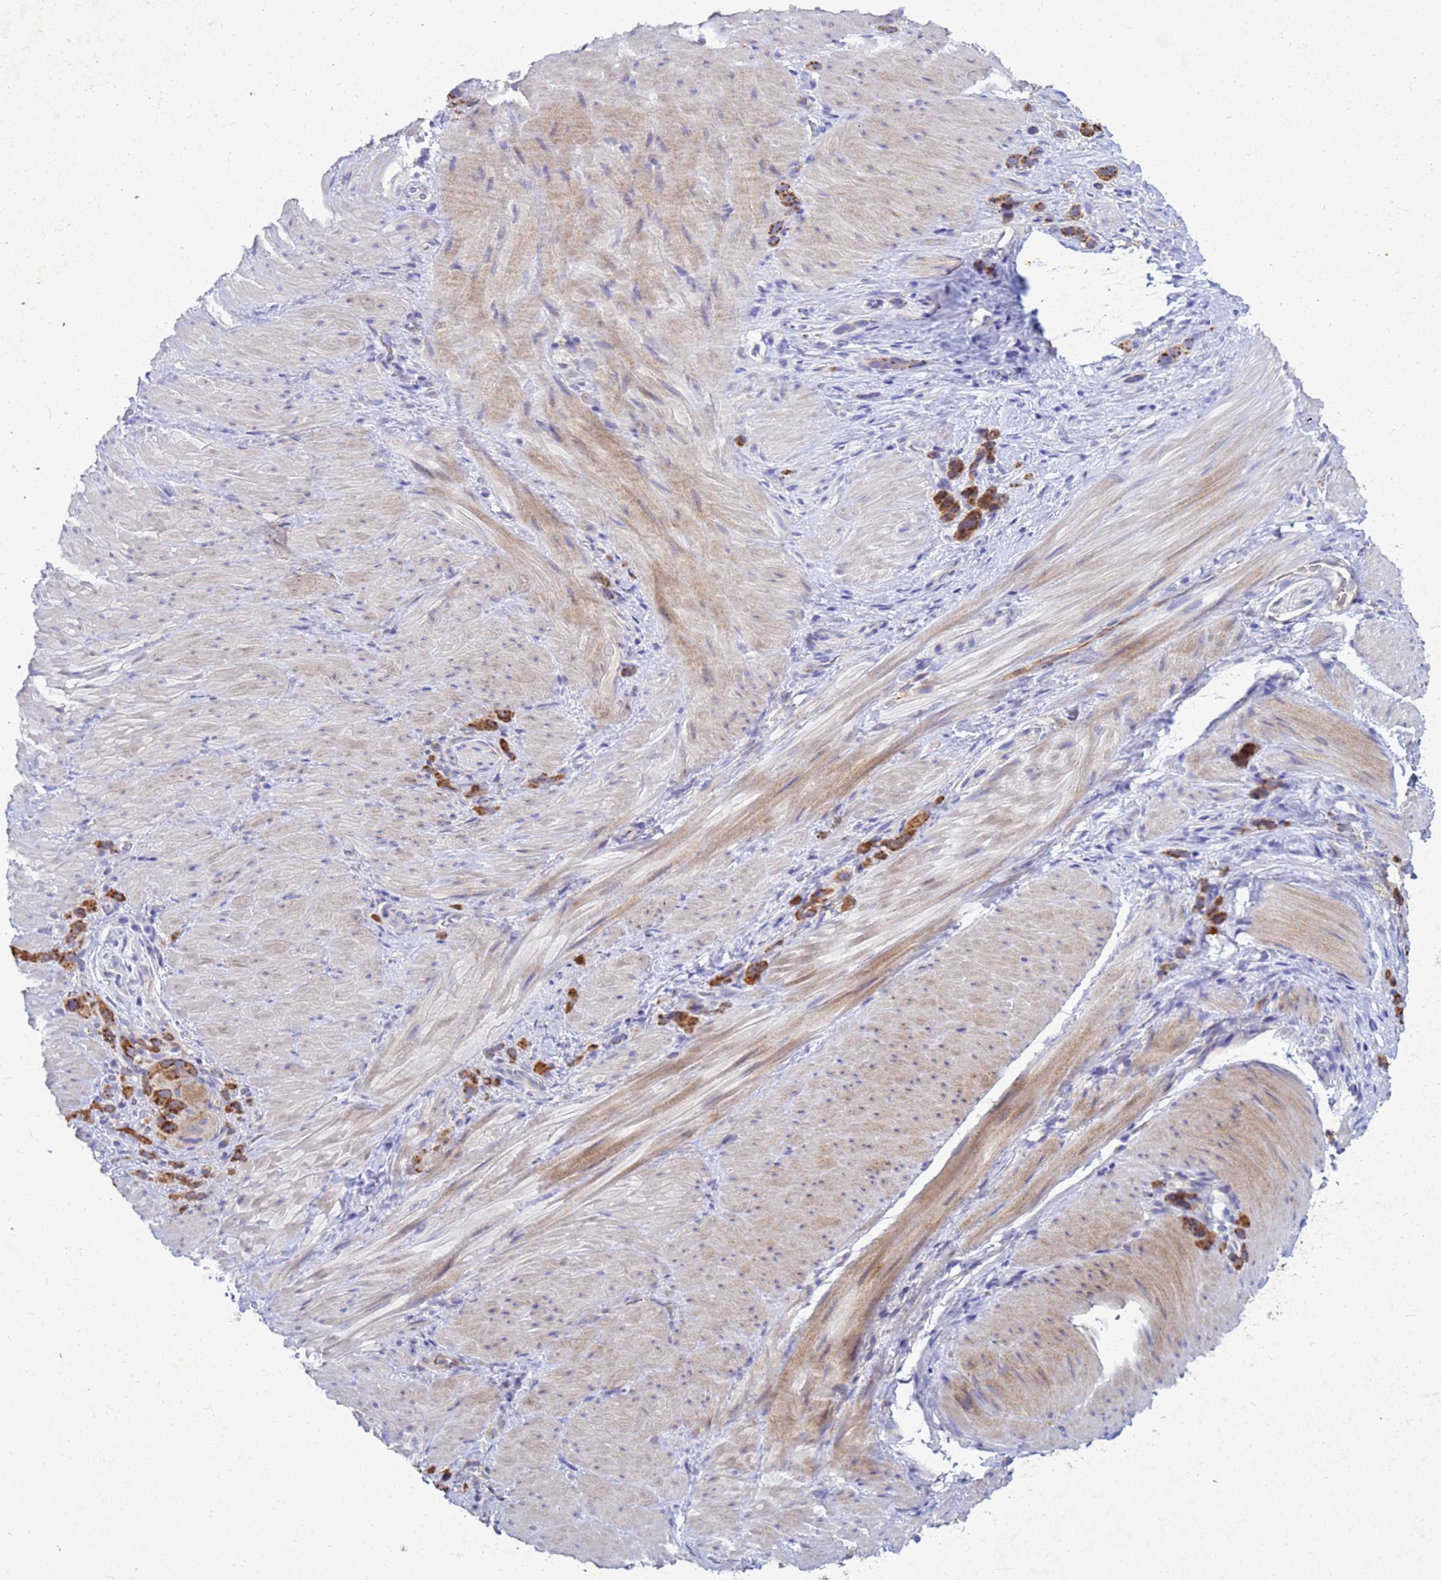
{"staining": {"intensity": "moderate", "quantity": ">75%", "location": "cytoplasmic/membranous"}, "tissue": "stomach cancer", "cell_type": "Tumor cells", "image_type": "cancer", "snomed": [{"axis": "morphology", "description": "Adenocarcinoma, NOS"}, {"axis": "topography", "description": "Stomach"}], "caption": "This is a histology image of IHC staining of stomach adenocarcinoma, which shows moderate positivity in the cytoplasmic/membranous of tumor cells.", "gene": "AKR1C1", "patient": {"sex": "female", "age": 65}}